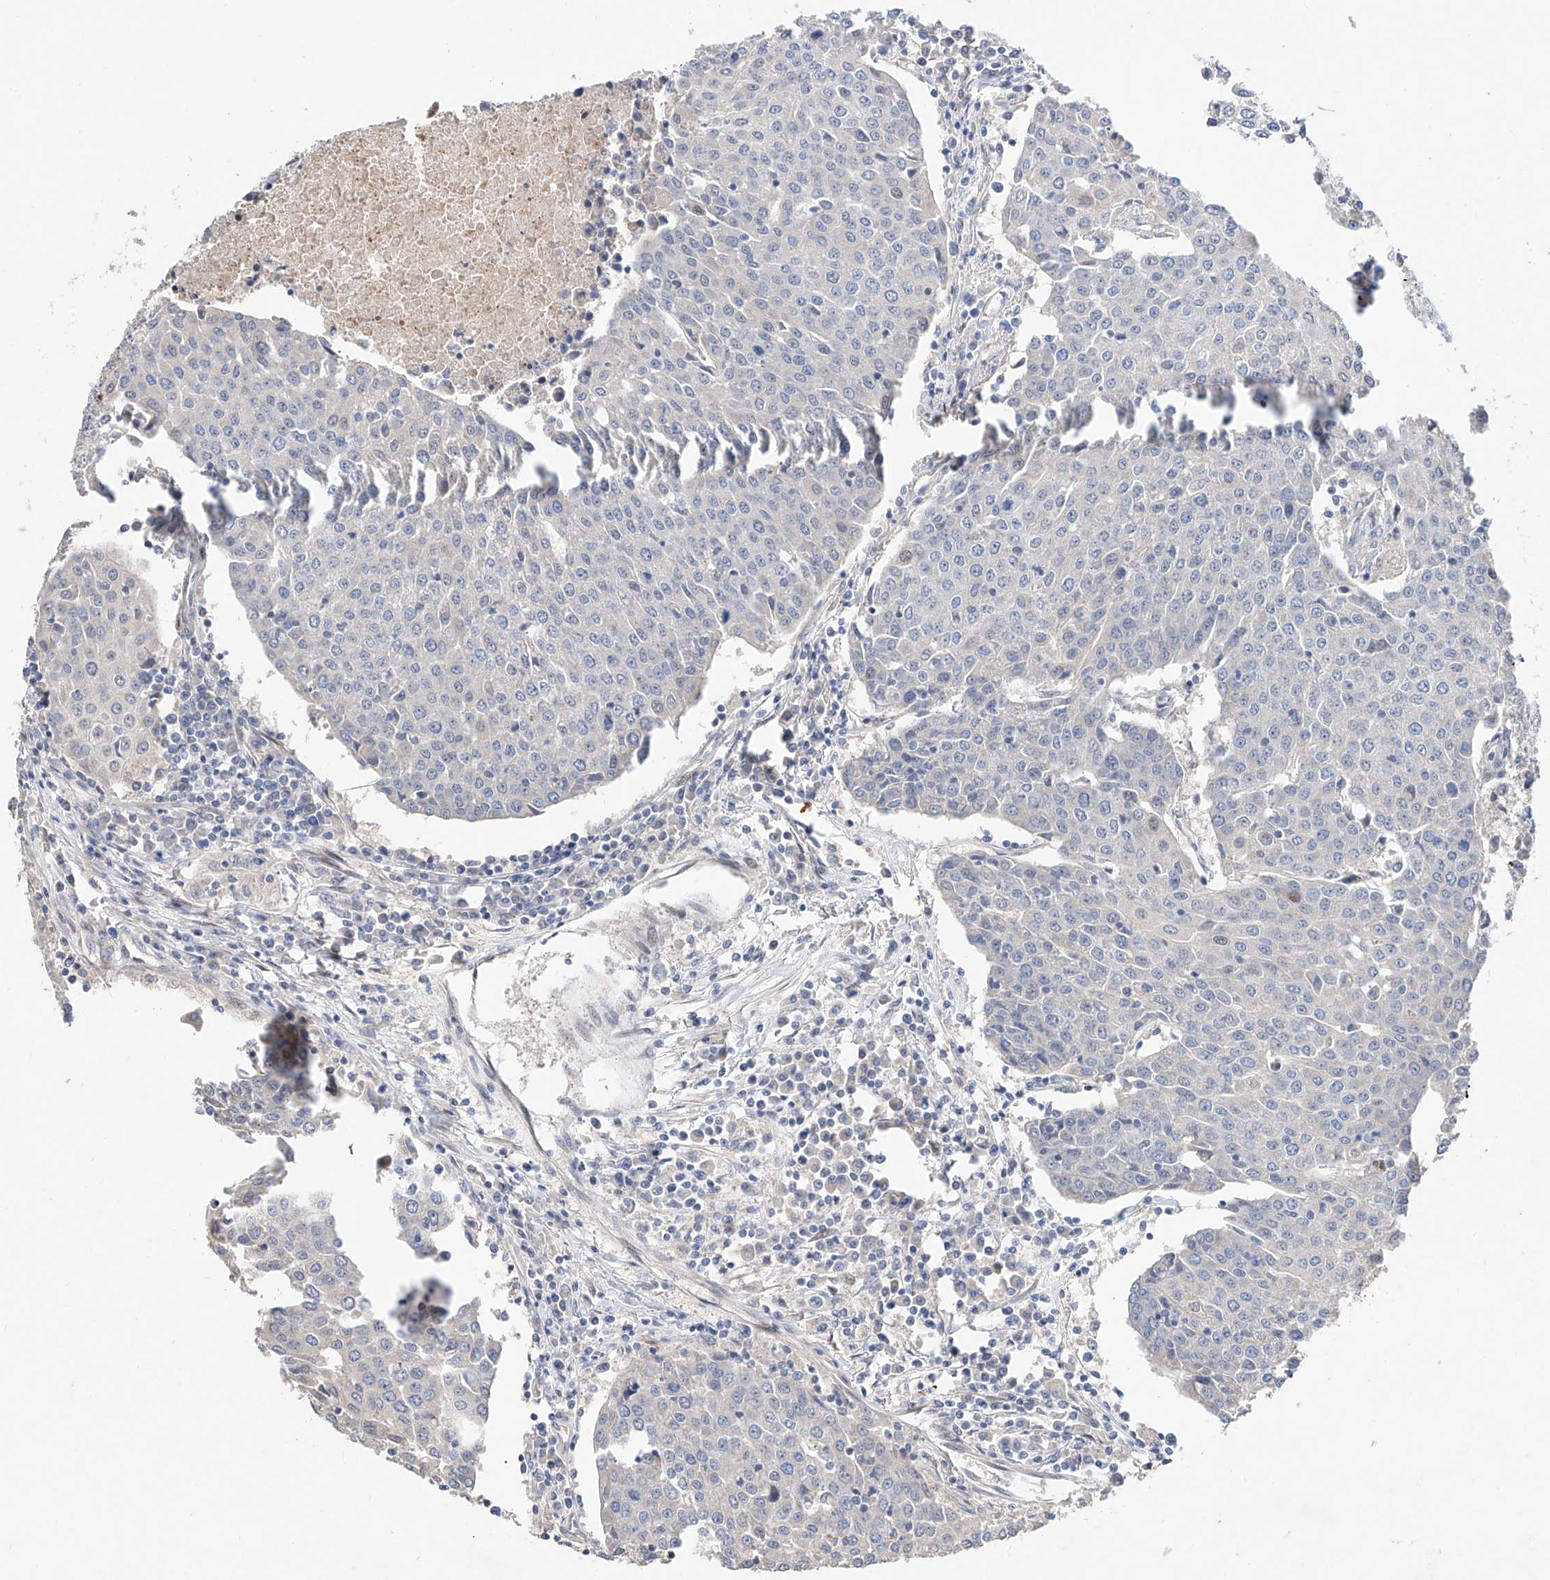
{"staining": {"intensity": "negative", "quantity": "none", "location": "none"}, "tissue": "urothelial cancer", "cell_type": "Tumor cells", "image_type": "cancer", "snomed": [{"axis": "morphology", "description": "Urothelial carcinoma, High grade"}, {"axis": "topography", "description": "Urinary bladder"}], "caption": "Immunohistochemistry (IHC) micrograph of neoplastic tissue: human high-grade urothelial carcinoma stained with DAB (3,3'-diaminobenzidine) shows no significant protein positivity in tumor cells. (Brightfield microscopy of DAB (3,3'-diaminobenzidine) immunohistochemistry at high magnification).", "gene": "FUCA2", "patient": {"sex": "female", "age": 85}}